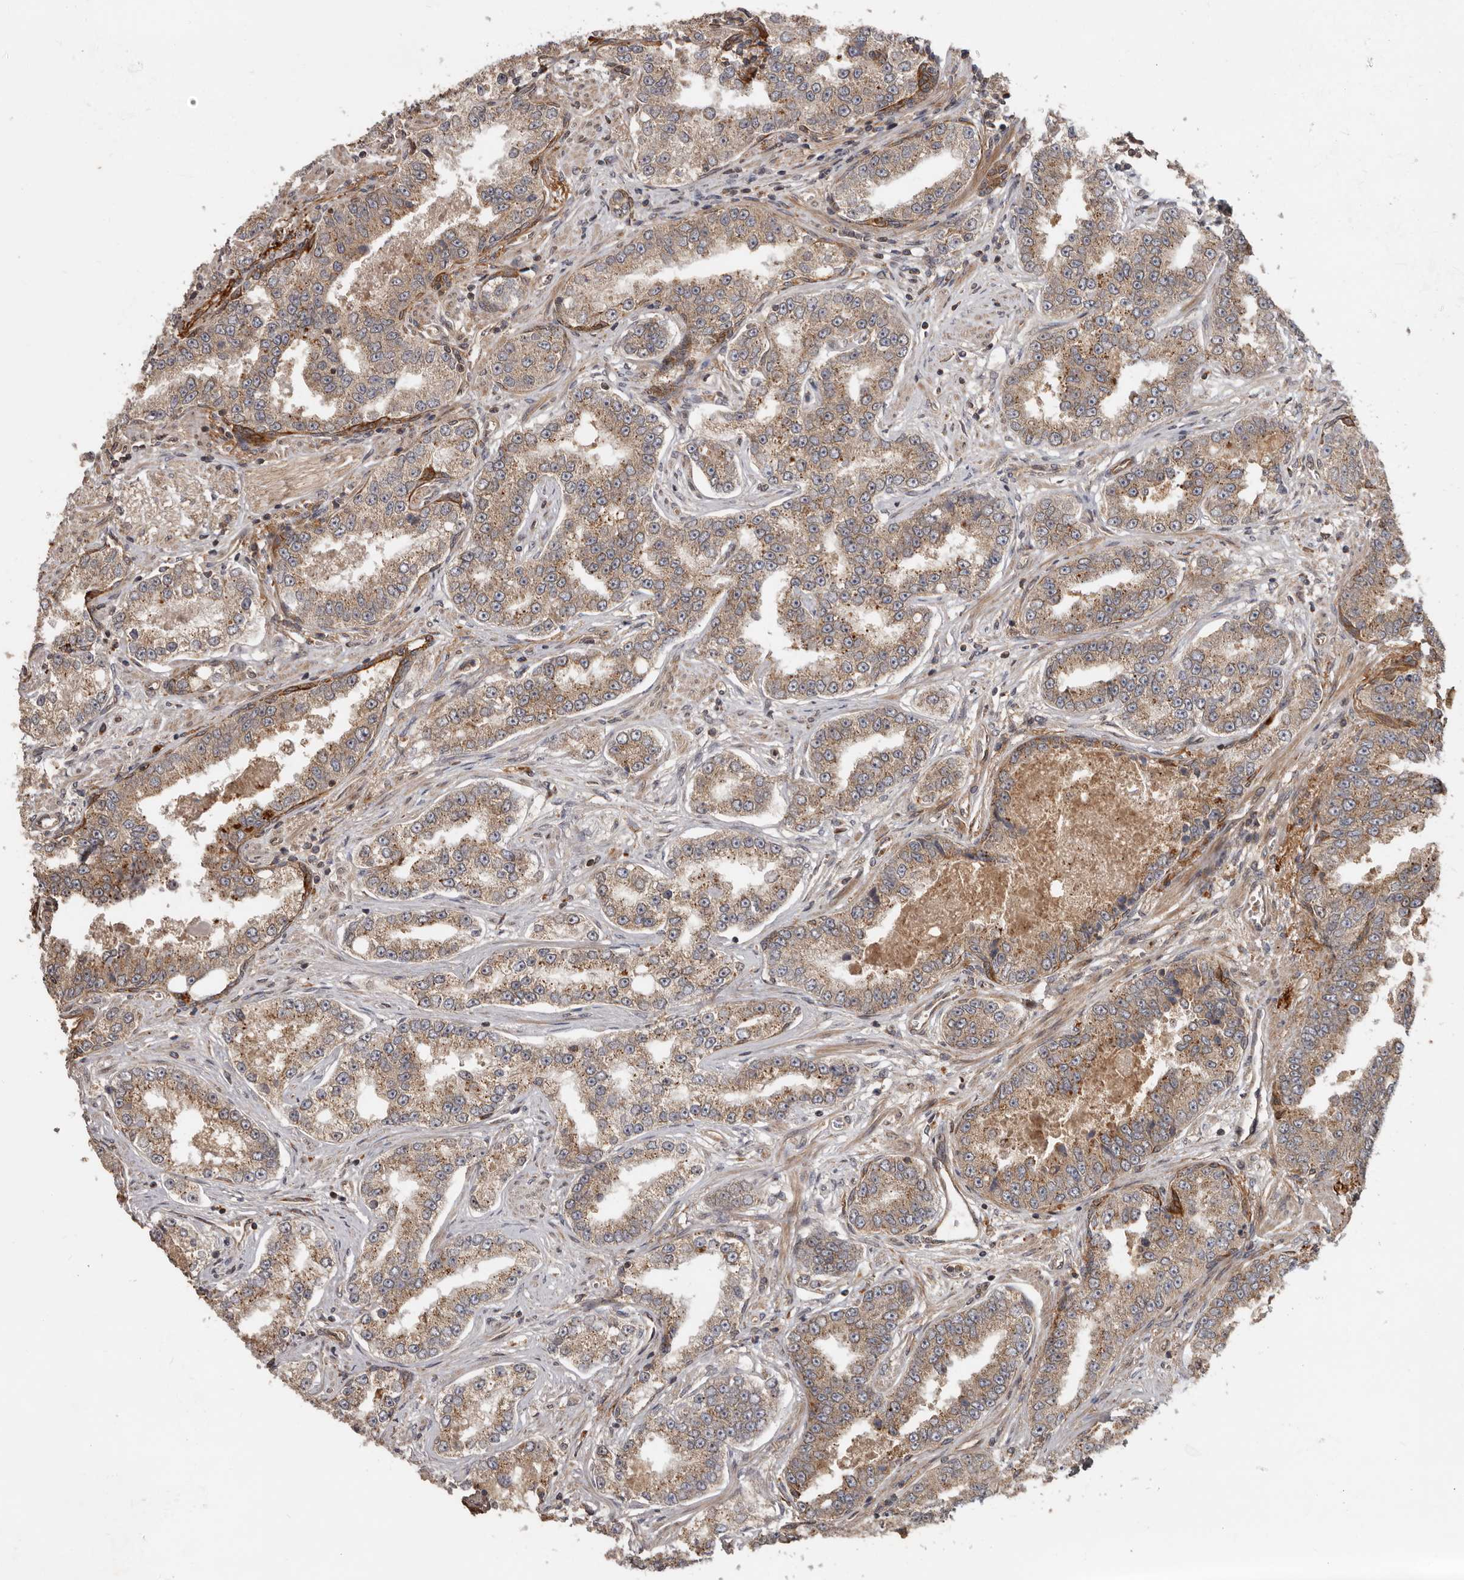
{"staining": {"intensity": "moderate", "quantity": ">75%", "location": "cytoplasmic/membranous"}, "tissue": "prostate cancer", "cell_type": "Tumor cells", "image_type": "cancer", "snomed": [{"axis": "morphology", "description": "Normal tissue, NOS"}, {"axis": "morphology", "description": "Adenocarcinoma, High grade"}, {"axis": "topography", "description": "Prostate"}], "caption": "An immunohistochemistry histopathology image of neoplastic tissue is shown. Protein staining in brown highlights moderate cytoplasmic/membranous positivity in high-grade adenocarcinoma (prostate) within tumor cells.", "gene": "STK36", "patient": {"sex": "male", "age": 83}}